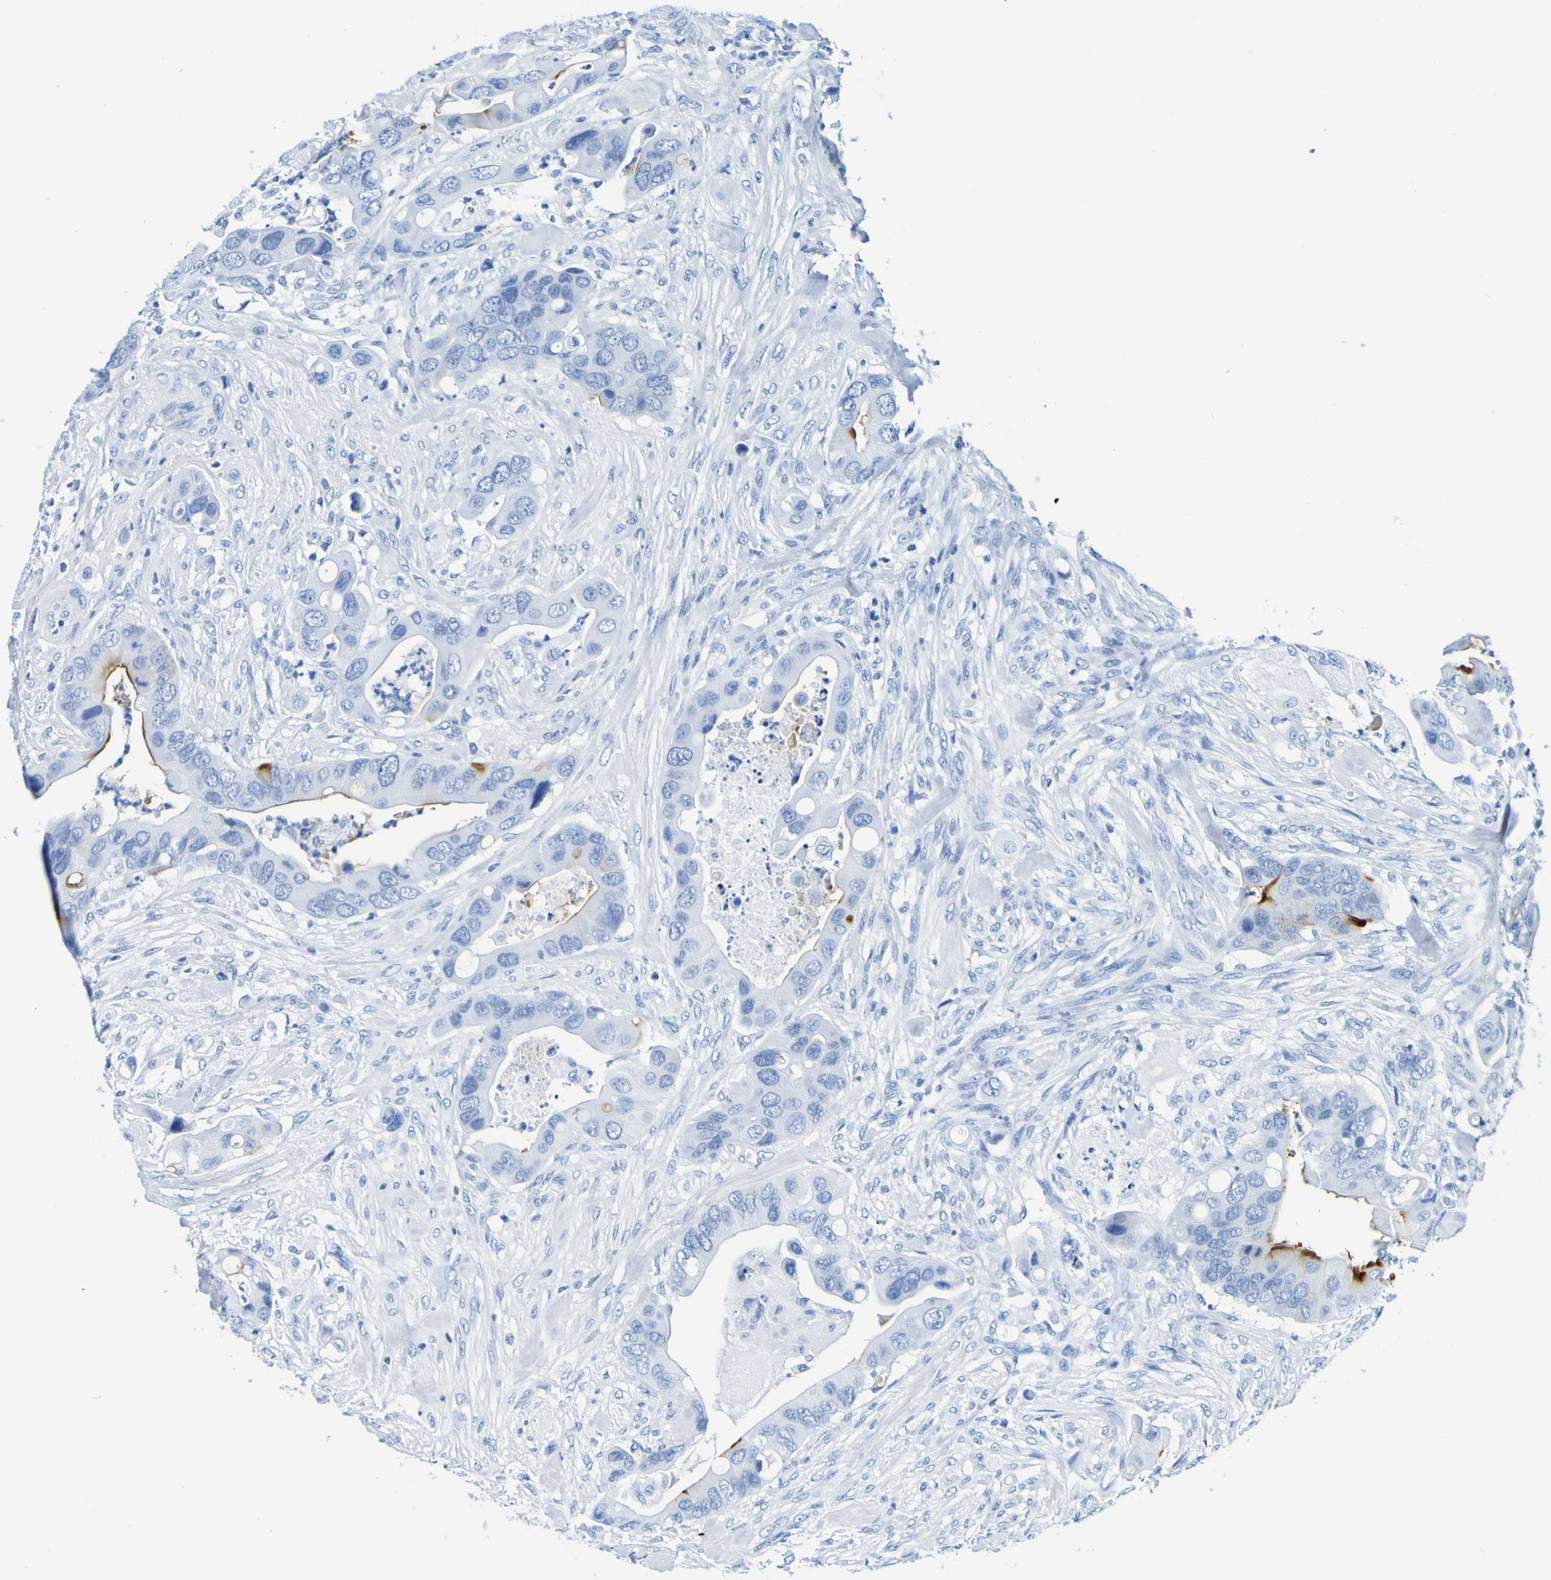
{"staining": {"intensity": "moderate", "quantity": "25%-75%", "location": "cytoplasmic/membranous"}, "tissue": "colorectal cancer", "cell_type": "Tumor cells", "image_type": "cancer", "snomed": [{"axis": "morphology", "description": "Adenocarcinoma, NOS"}, {"axis": "topography", "description": "Rectum"}], "caption": "Colorectal cancer (adenocarcinoma) was stained to show a protein in brown. There is medium levels of moderate cytoplasmic/membranous staining in approximately 25%-75% of tumor cells.", "gene": "DPEP1", "patient": {"sex": "female", "age": 57}}